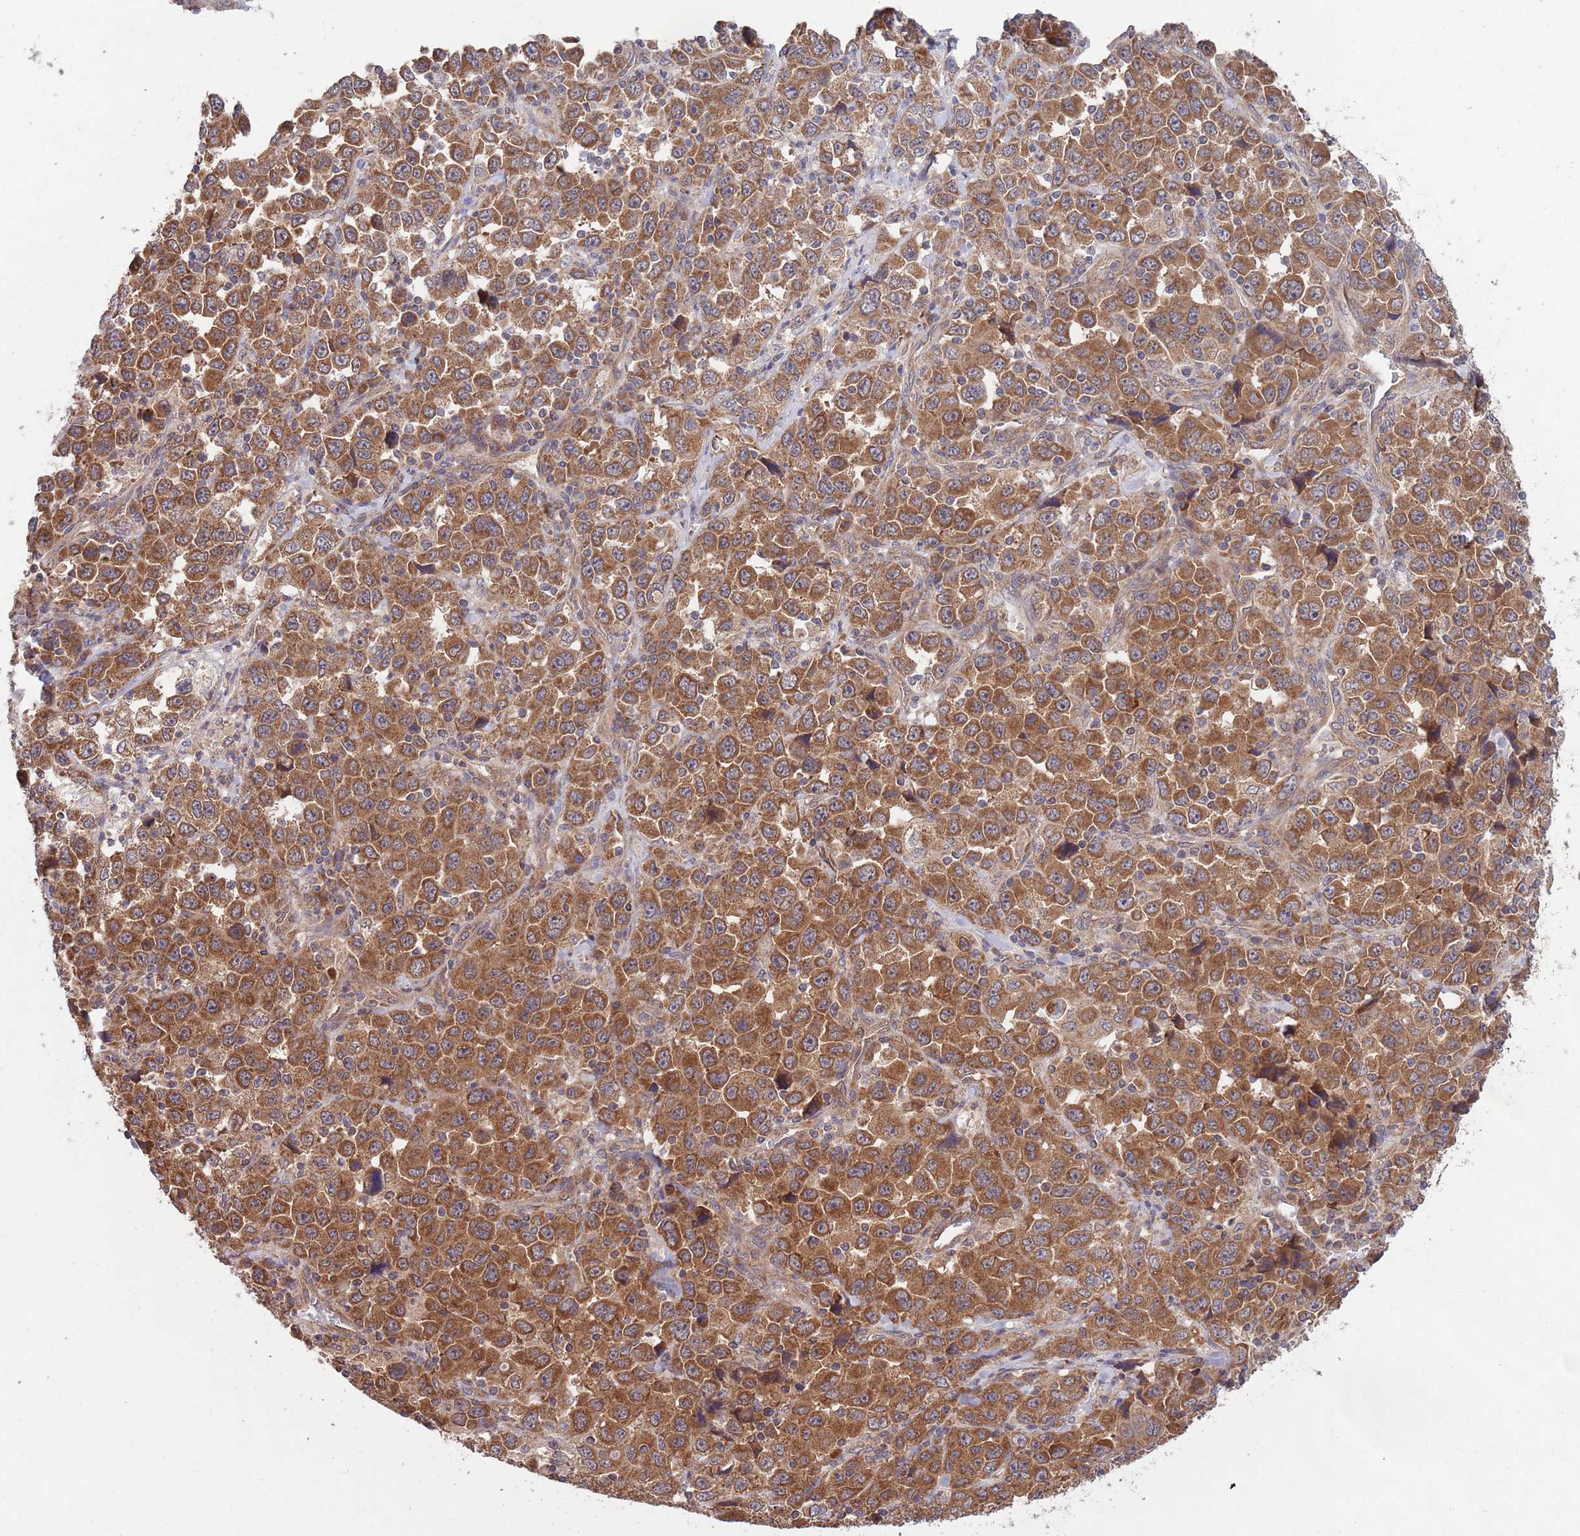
{"staining": {"intensity": "strong", "quantity": ">75%", "location": "cytoplasmic/membranous"}, "tissue": "stomach cancer", "cell_type": "Tumor cells", "image_type": "cancer", "snomed": [{"axis": "morphology", "description": "Normal tissue, NOS"}, {"axis": "morphology", "description": "Adenocarcinoma, NOS"}, {"axis": "topography", "description": "Stomach, upper"}, {"axis": "topography", "description": "Stomach"}], "caption": "Tumor cells show high levels of strong cytoplasmic/membranous staining in about >75% of cells in human stomach adenocarcinoma.", "gene": "MFNG", "patient": {"sex": "male", "age": 59}}